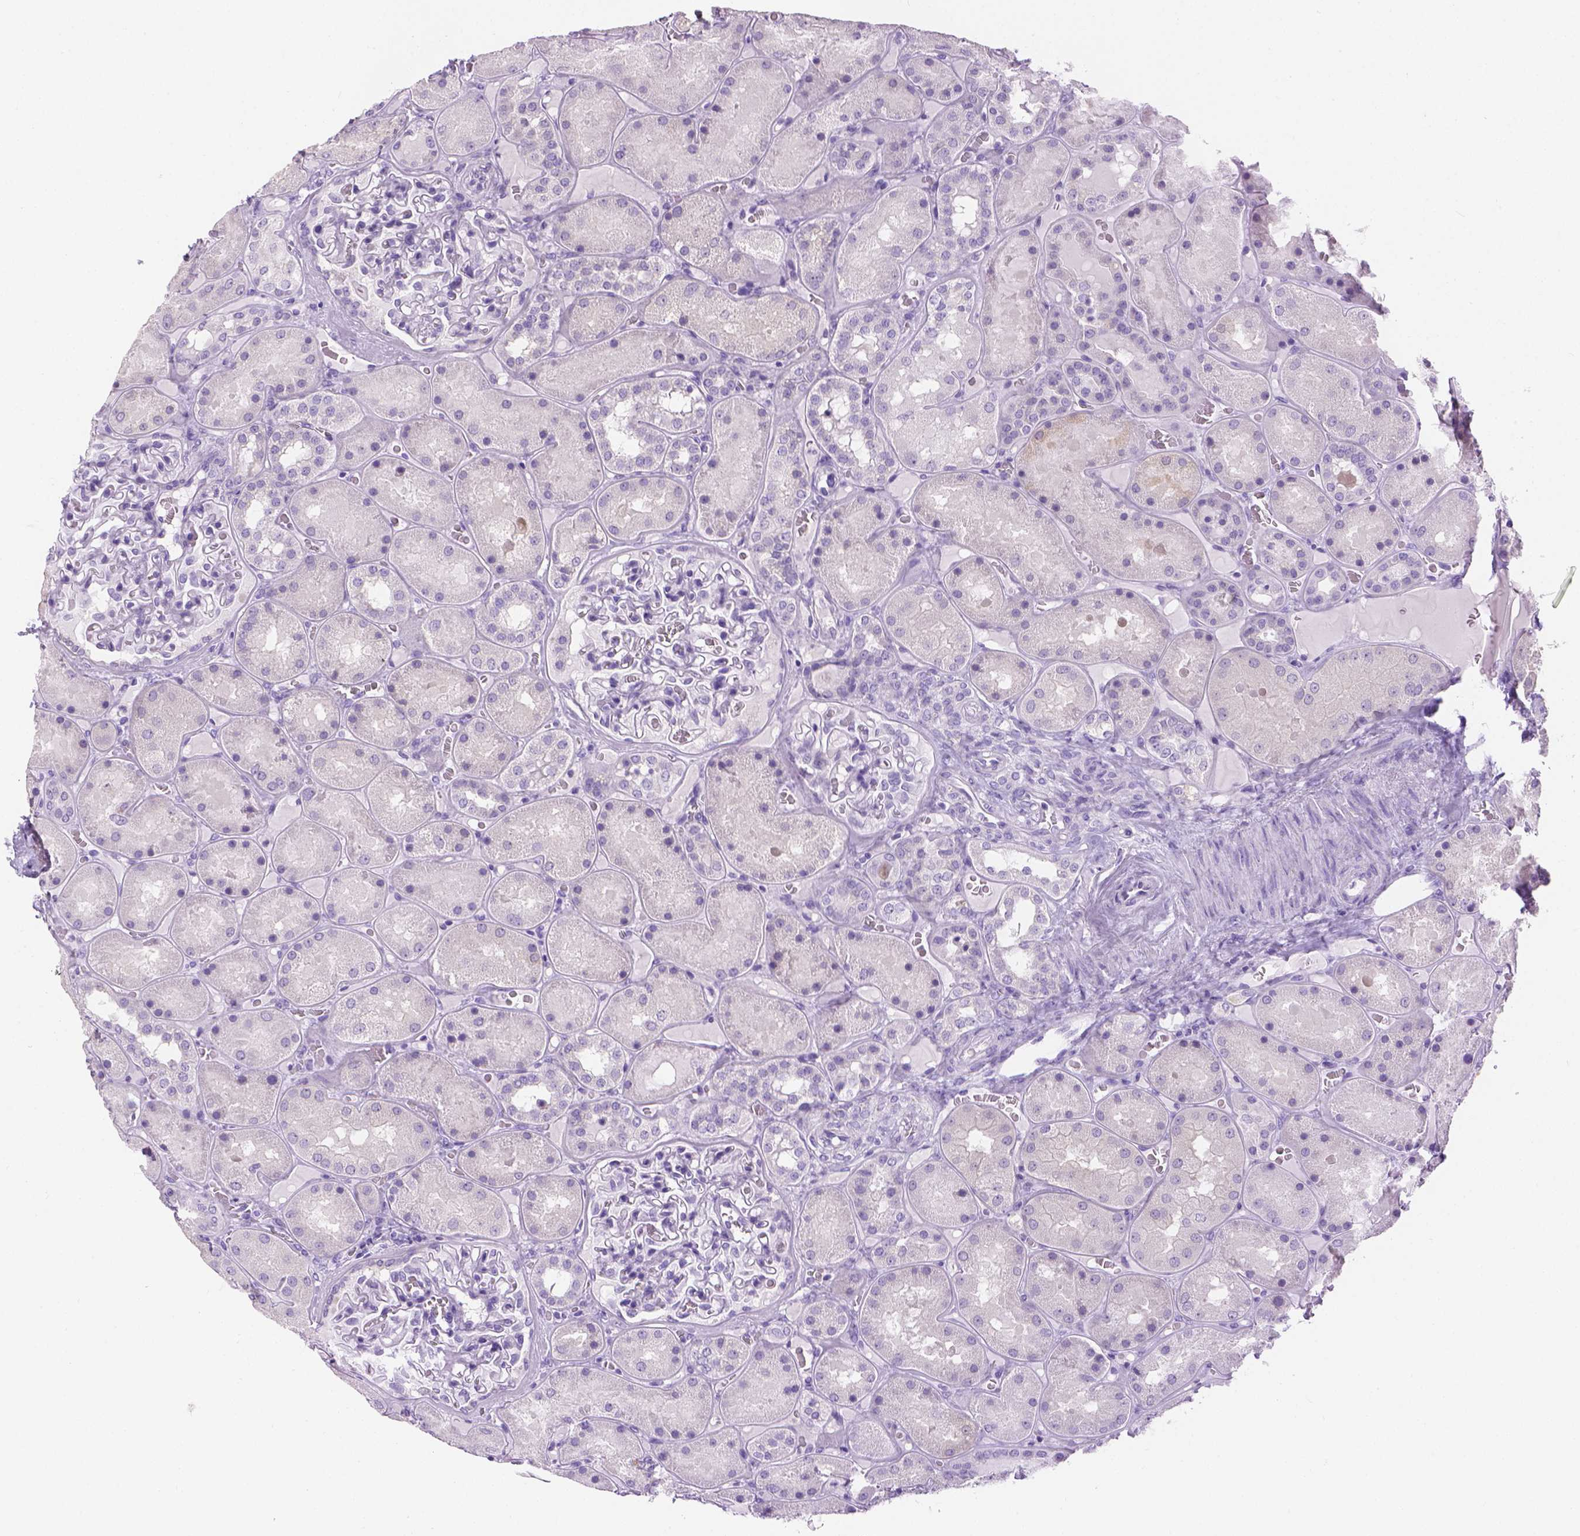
{"staining": {"intensity": "negative", "quantity": "none", "location": "none"}, "tissue": "kidney", "cell_type": "Cells in glomeruli", "image_type": "normal", "snomed": [{"axis": "morphology", "description": "Normal tissue, NOS"}, {"axis": "topography", "description": "Kidney"}], "caption": "Cells in glomeruli are negative for protein expression in benign human kidney. (DAB (3,3'-diaminobenzidine) IHC visualized using brightfield microscopy, high magnification).", "gene": "TMEM38A", "patient": {"sex": "male", "age": 73}}